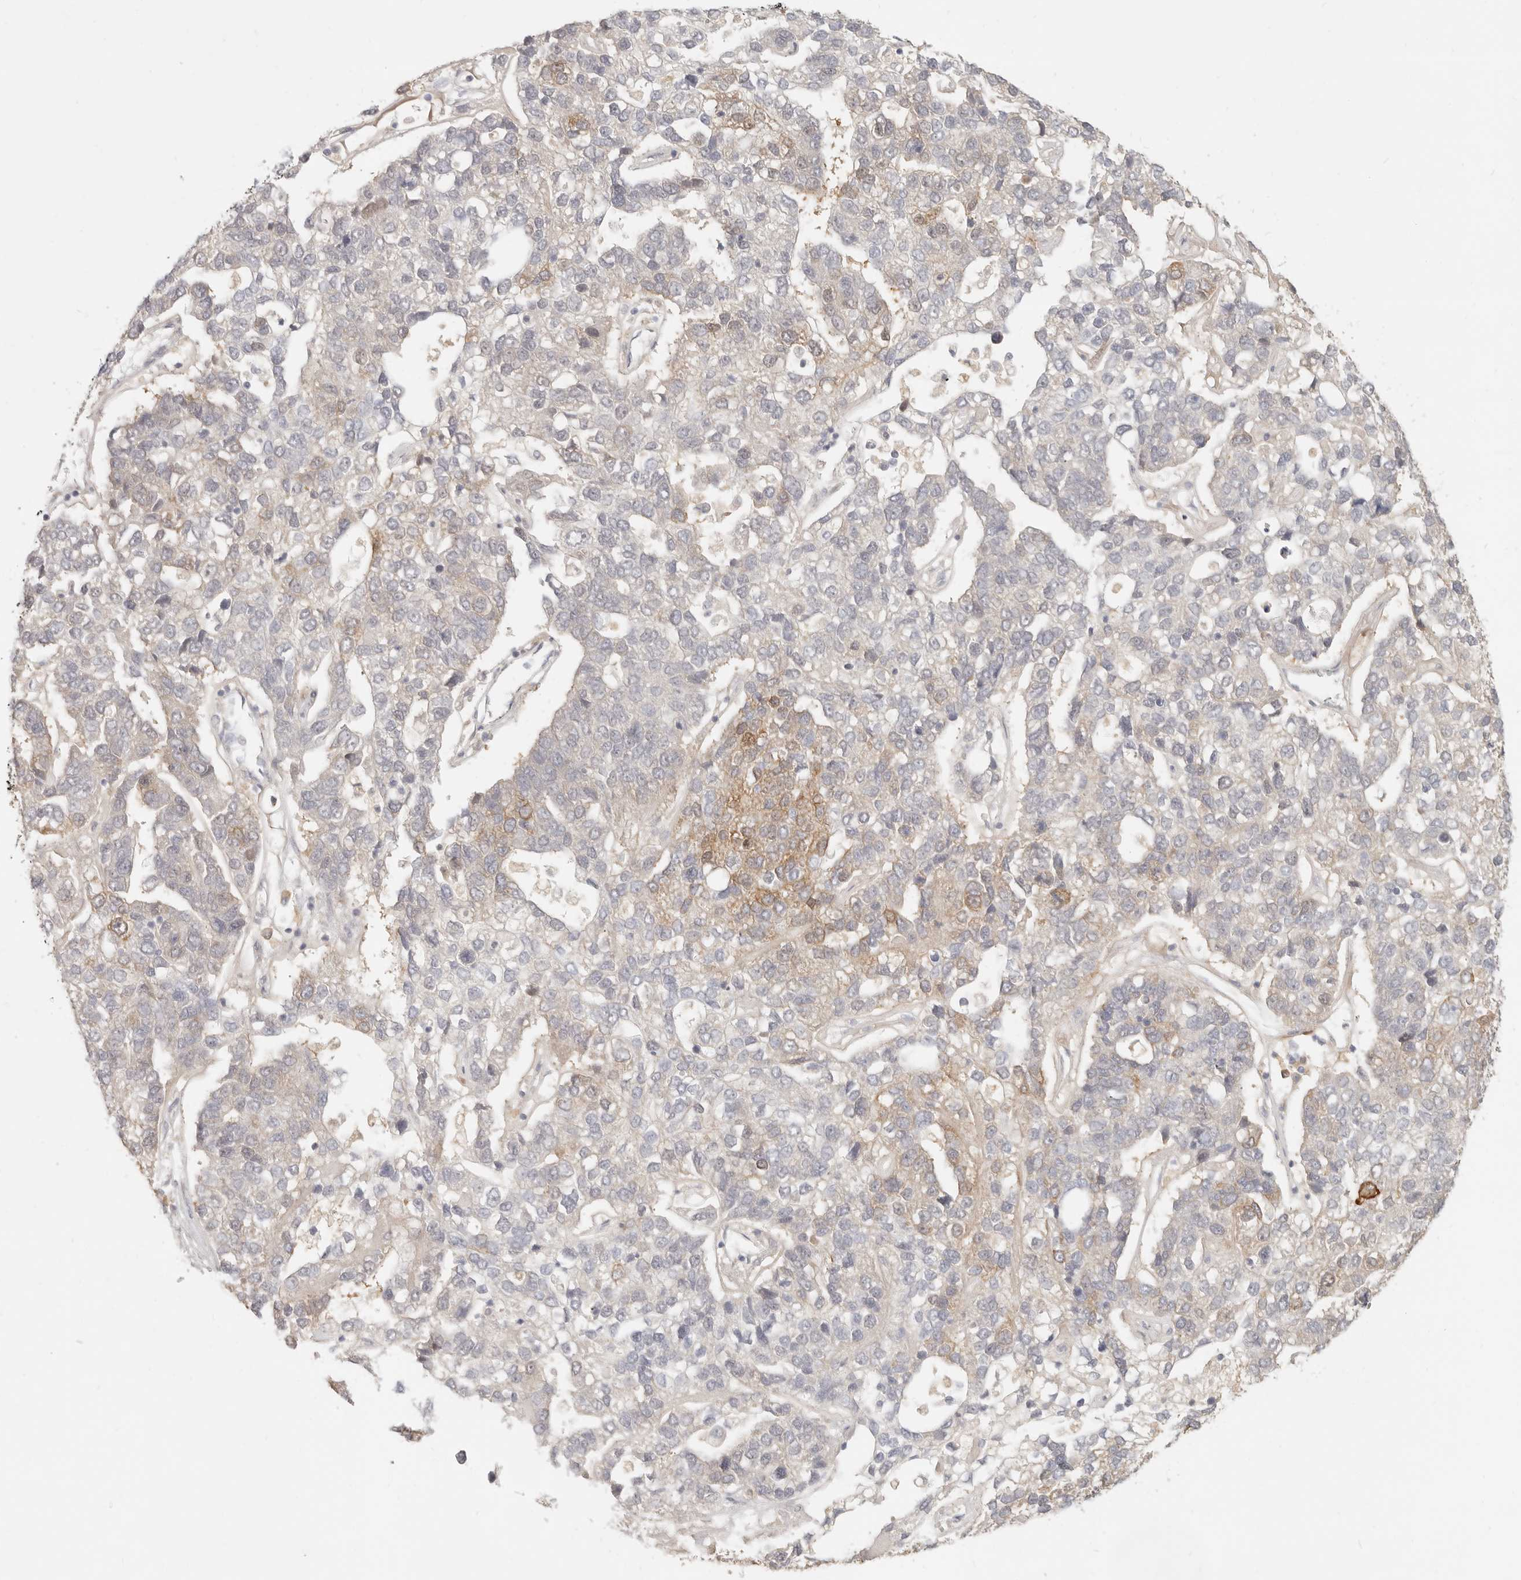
{"staining": {"intensity": "moderate", "quantity": "<25%", "location": "cytoplasmic/membranous"}, "tissue": "pancreatic cancer", "cell_type": "Tumor cells", "image_type": "cancer", "snomed": [{"axis": "morphology", "description": "Adenocarcinoma, NOS"}, {"axis": "topography", "description": "Pancreas"}], "caption": "DAB immunohistochemical staining of adenocarcinoma (pancreatic) shows moderate cytoplasmic/membranous protein positivity in approximately <25% of tumor cells. The staining was performed using DAB (3,3'-diaminobenzidine), with brown indicating positive protein expression. Nuclei are stained blue with hematoxylin.", "gene": "PABPC4", "patient": {"sex": "female", "age": 61}}